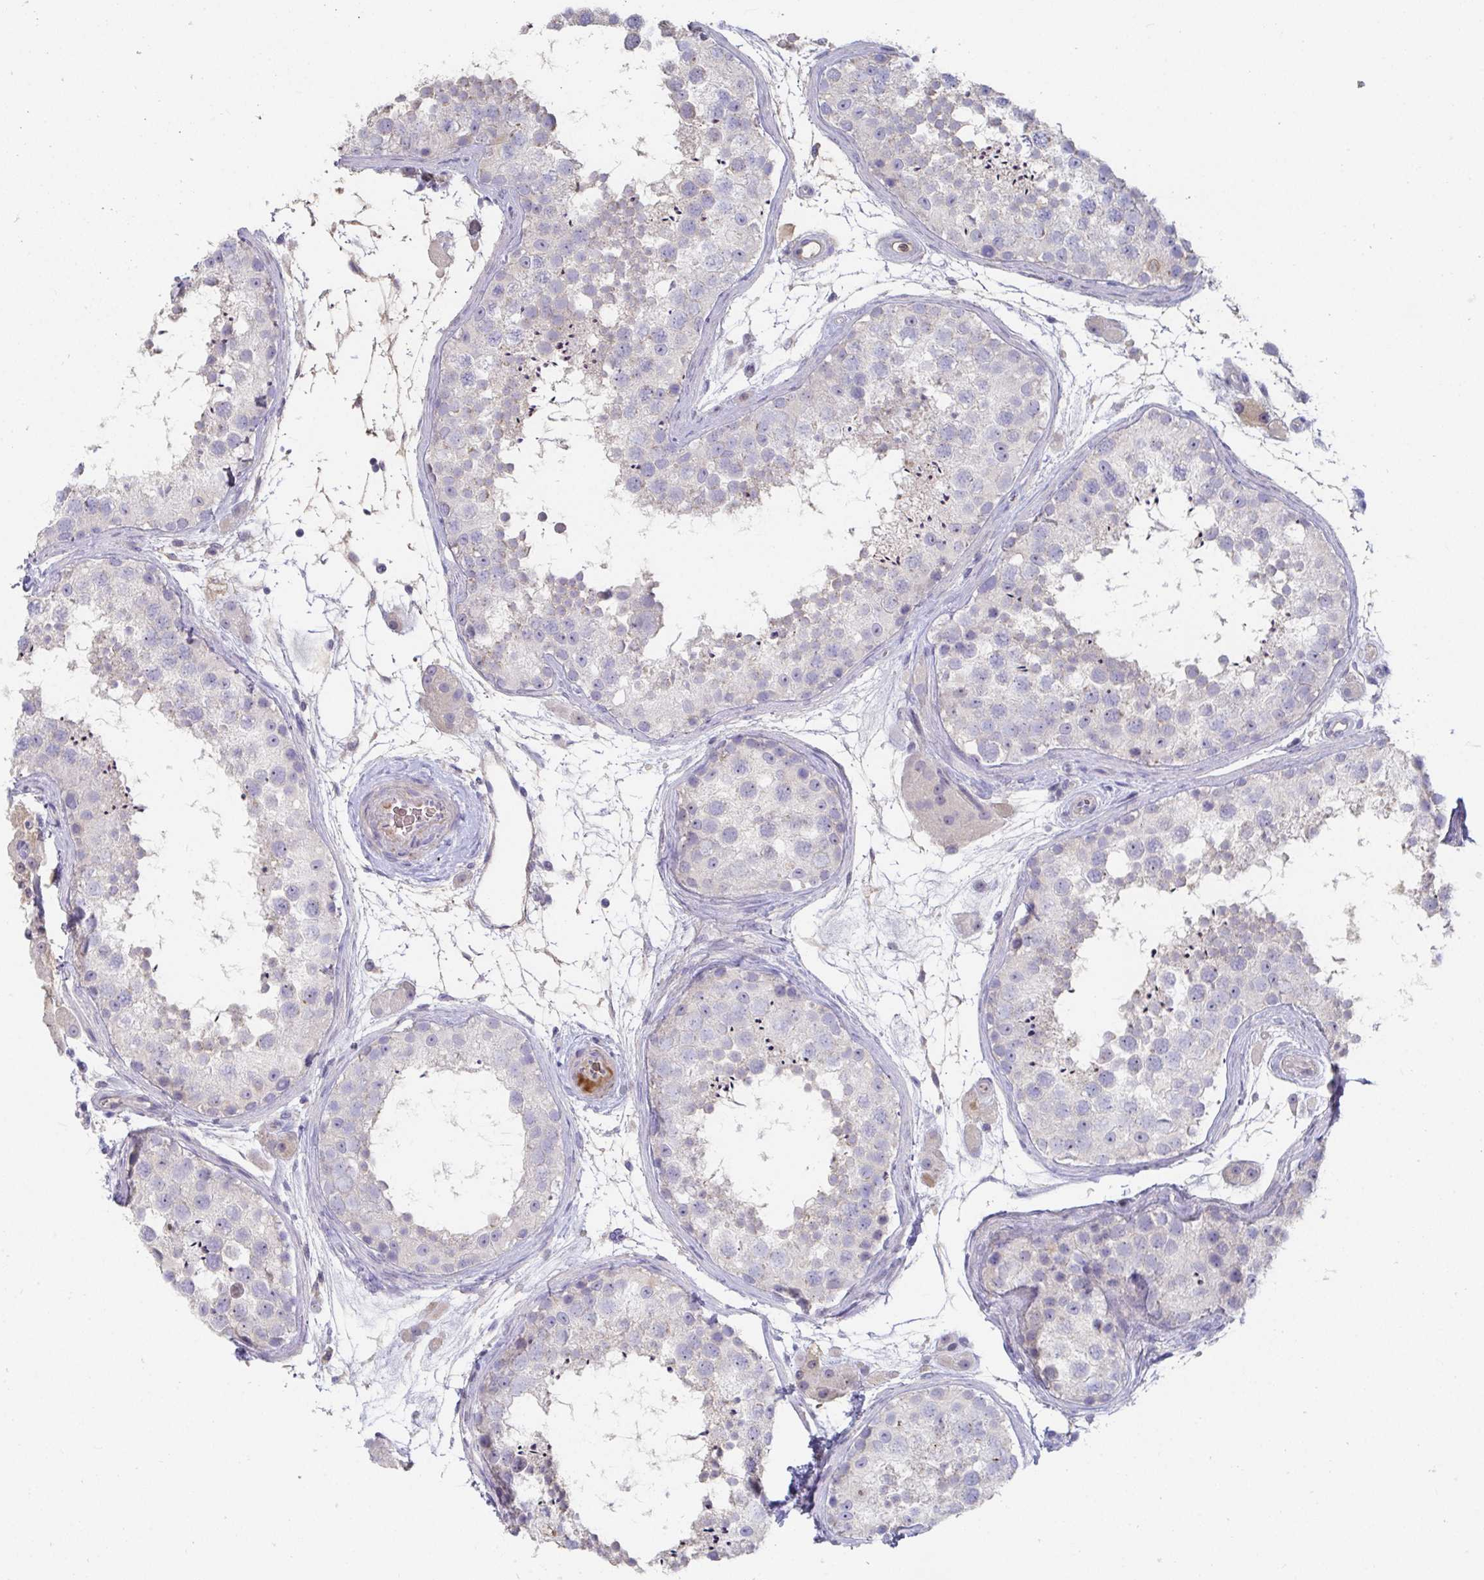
{"staining": {"intensity": "negative", "quantity": "none", "location": "none"}, "tissue": "testis", "cell_type": "Cells in seminiferous ducts", "image_type": "normal", "snomed": [{"axis": "morphology", "description": "Normal tissue, NOS"}, {"axis": "topography", "description": "Testis"}], "caption": "Immunohistochemical staining of unremarkable testis shows no significant expression in cells in seminiferous ducts.", "gene": "ANO5", "patient": {"sex": "male", "age": 41}}